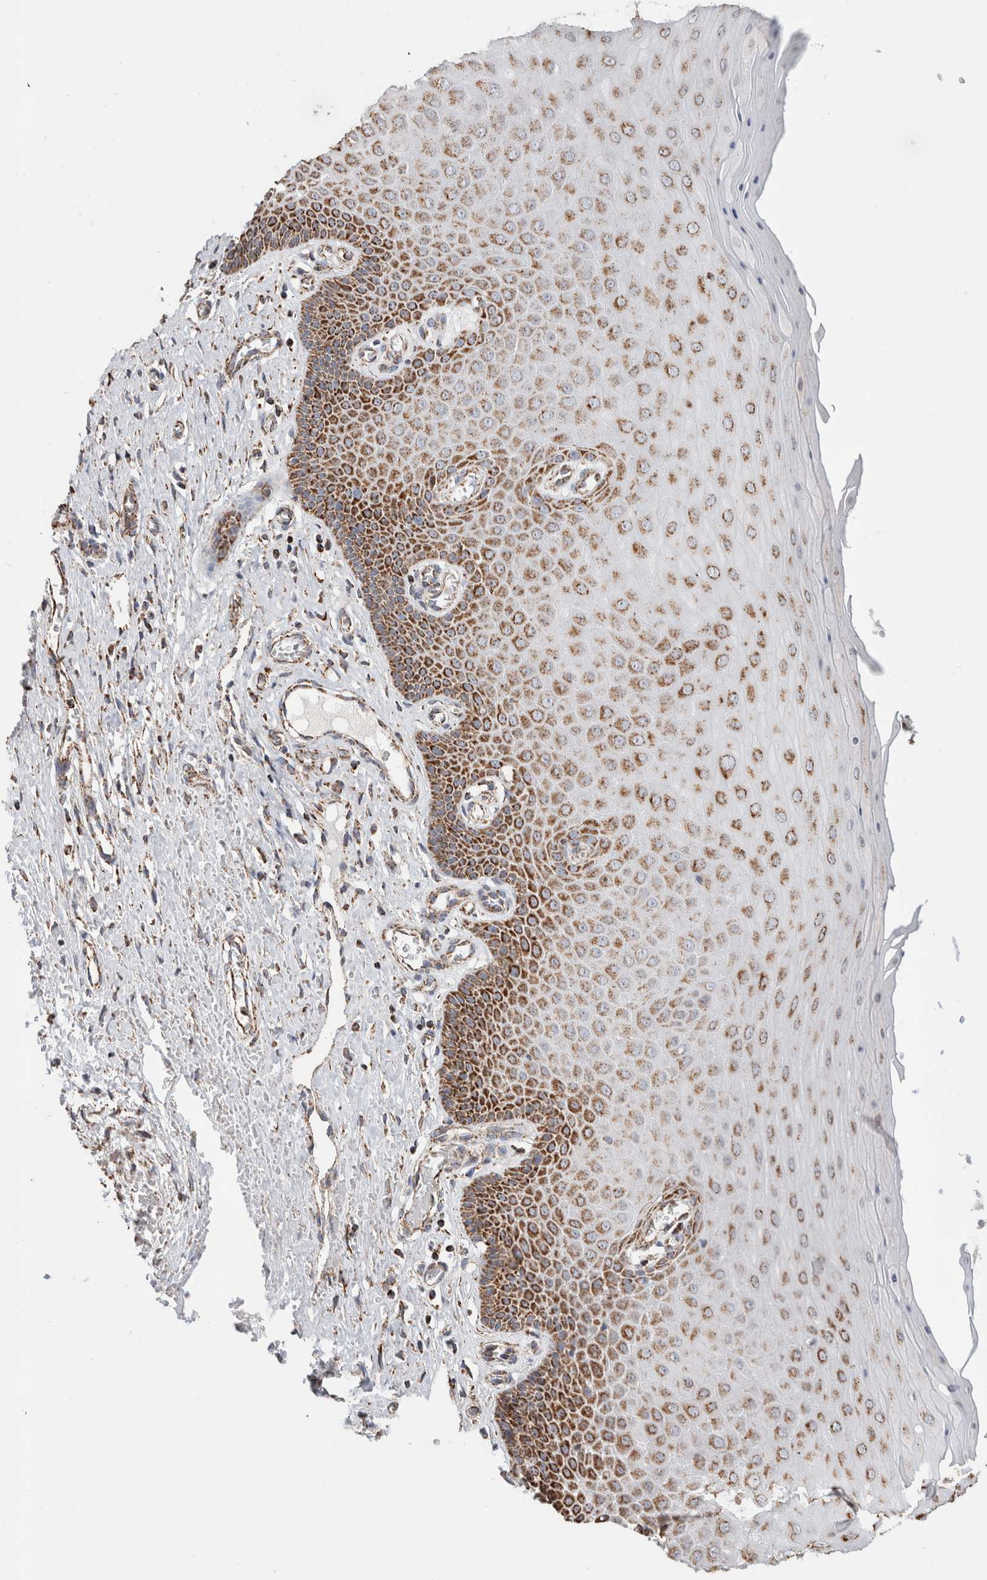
{"staining": {"intensity": "moderate", "quantity": "25%-75%", "location": "cytoplasmic/membranous"}, "tissue": "cervix", "cell_type": "Glandular cells", "image_type": "normal", "snomed": [{"axis": "morphology", "description": "Normal tissue, NOS"}, {"axis": "topography", "description": "Cervix"}], "caption": "A brown stain highlights moderate cytoplasmic/membranous expression of a protein in glandular cells of normal human cervix.", "gene": "C1QBP", "patient": {"sex": "female", "age": 55}}